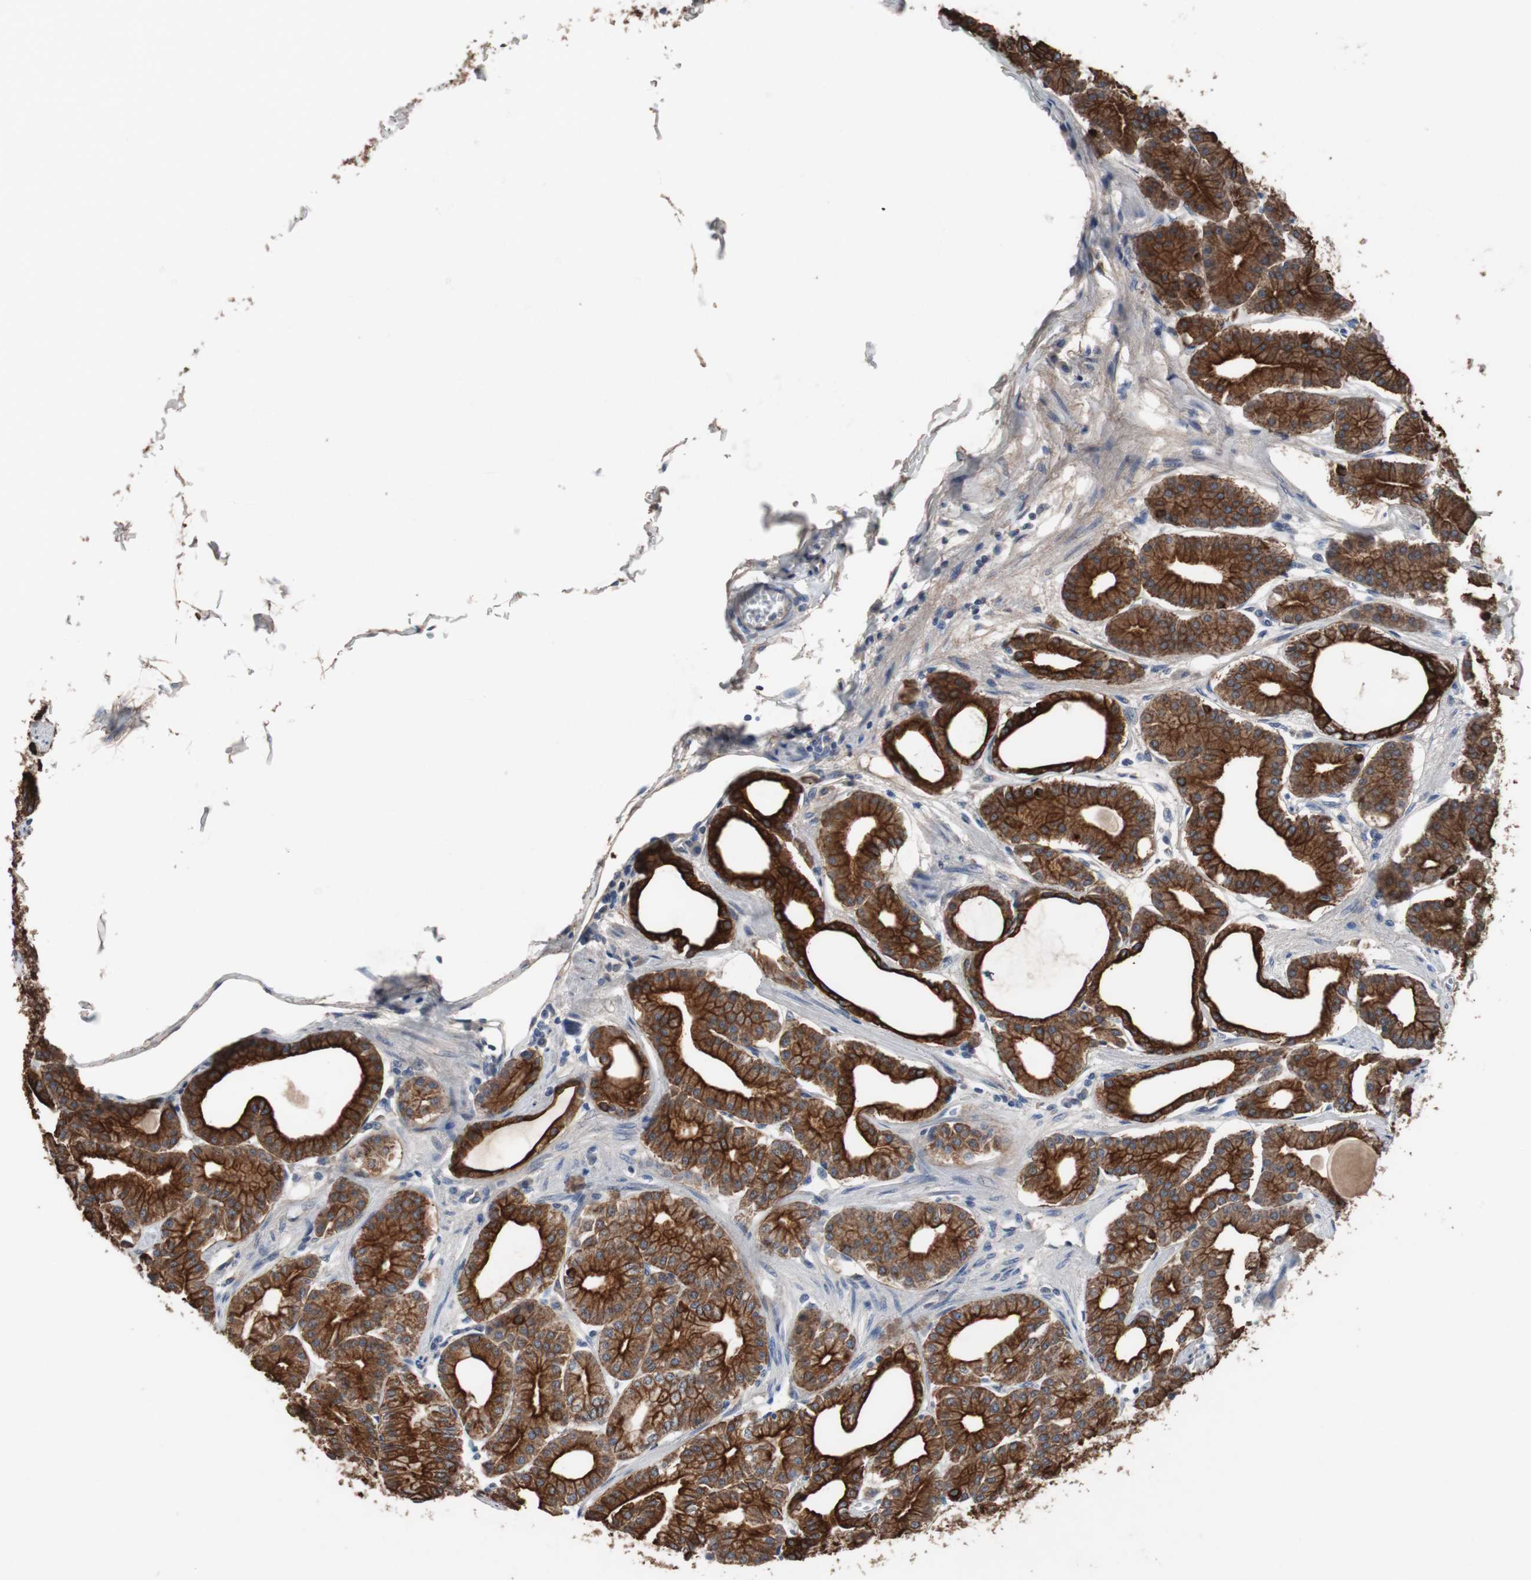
{"staining": {"intensity": "strong", "quantity": ">75%", "location": "cytoplasmic/membranous"}, "tissue": "stomach", "cell_type": "Glandular cells", "image_type": "normal", "snomed": [{"axis": "morphology", "description": "Normal tissue, NOS"}, {"axis": "topography", "description": "Stomach, lower"}], "caption": "Stomach stained with immunohistochemistry shows strong cytoplasmic/membranous staining in about >75% of glandular cells. (Brightfield microscopy of DAB IHC at high magnification).", "gene": "USP10", "patient": {"sex": "male", "age": 71}}